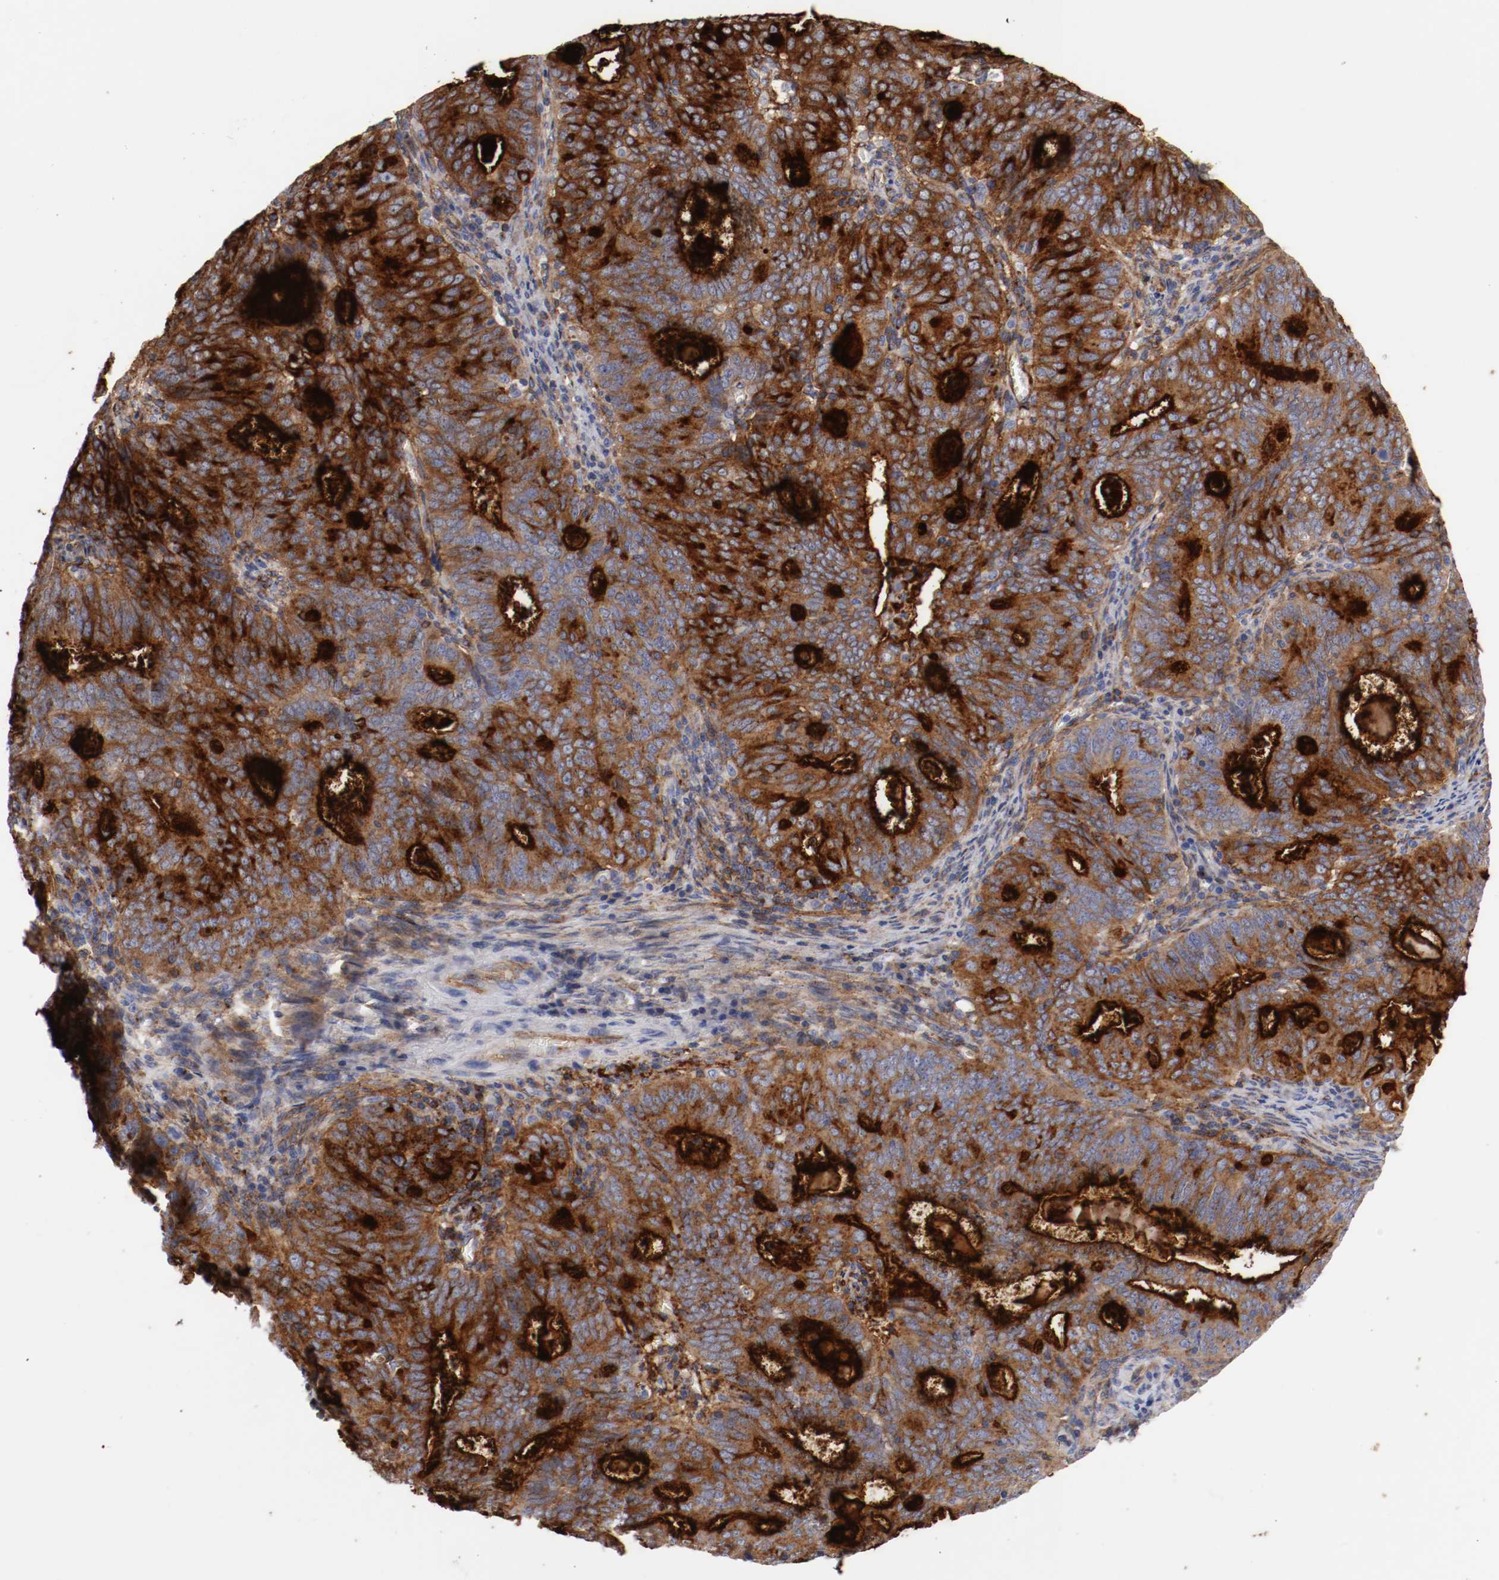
{"staining": {"intensity": "strong", "quantity": ">75%", "location": "cytoplasmic/membranous"}, "tissue": "cervical cancer", "cell_type": "Tumor cells", "image_type": "cancer", "snomed": [{"axis": "morphology", "description": "Adenocarcinoma, NOS"}, {"axis": "topography", "description": "Cervix"}], "caption": "IHC (DAB) staining of human cervical adenocarcinoma demonstrates strong cytoplasmic/membranous protein expression in about >75% of tumor cells.", "gene": "IFITM1", "patient": {"sex": "female", "age": 44}}